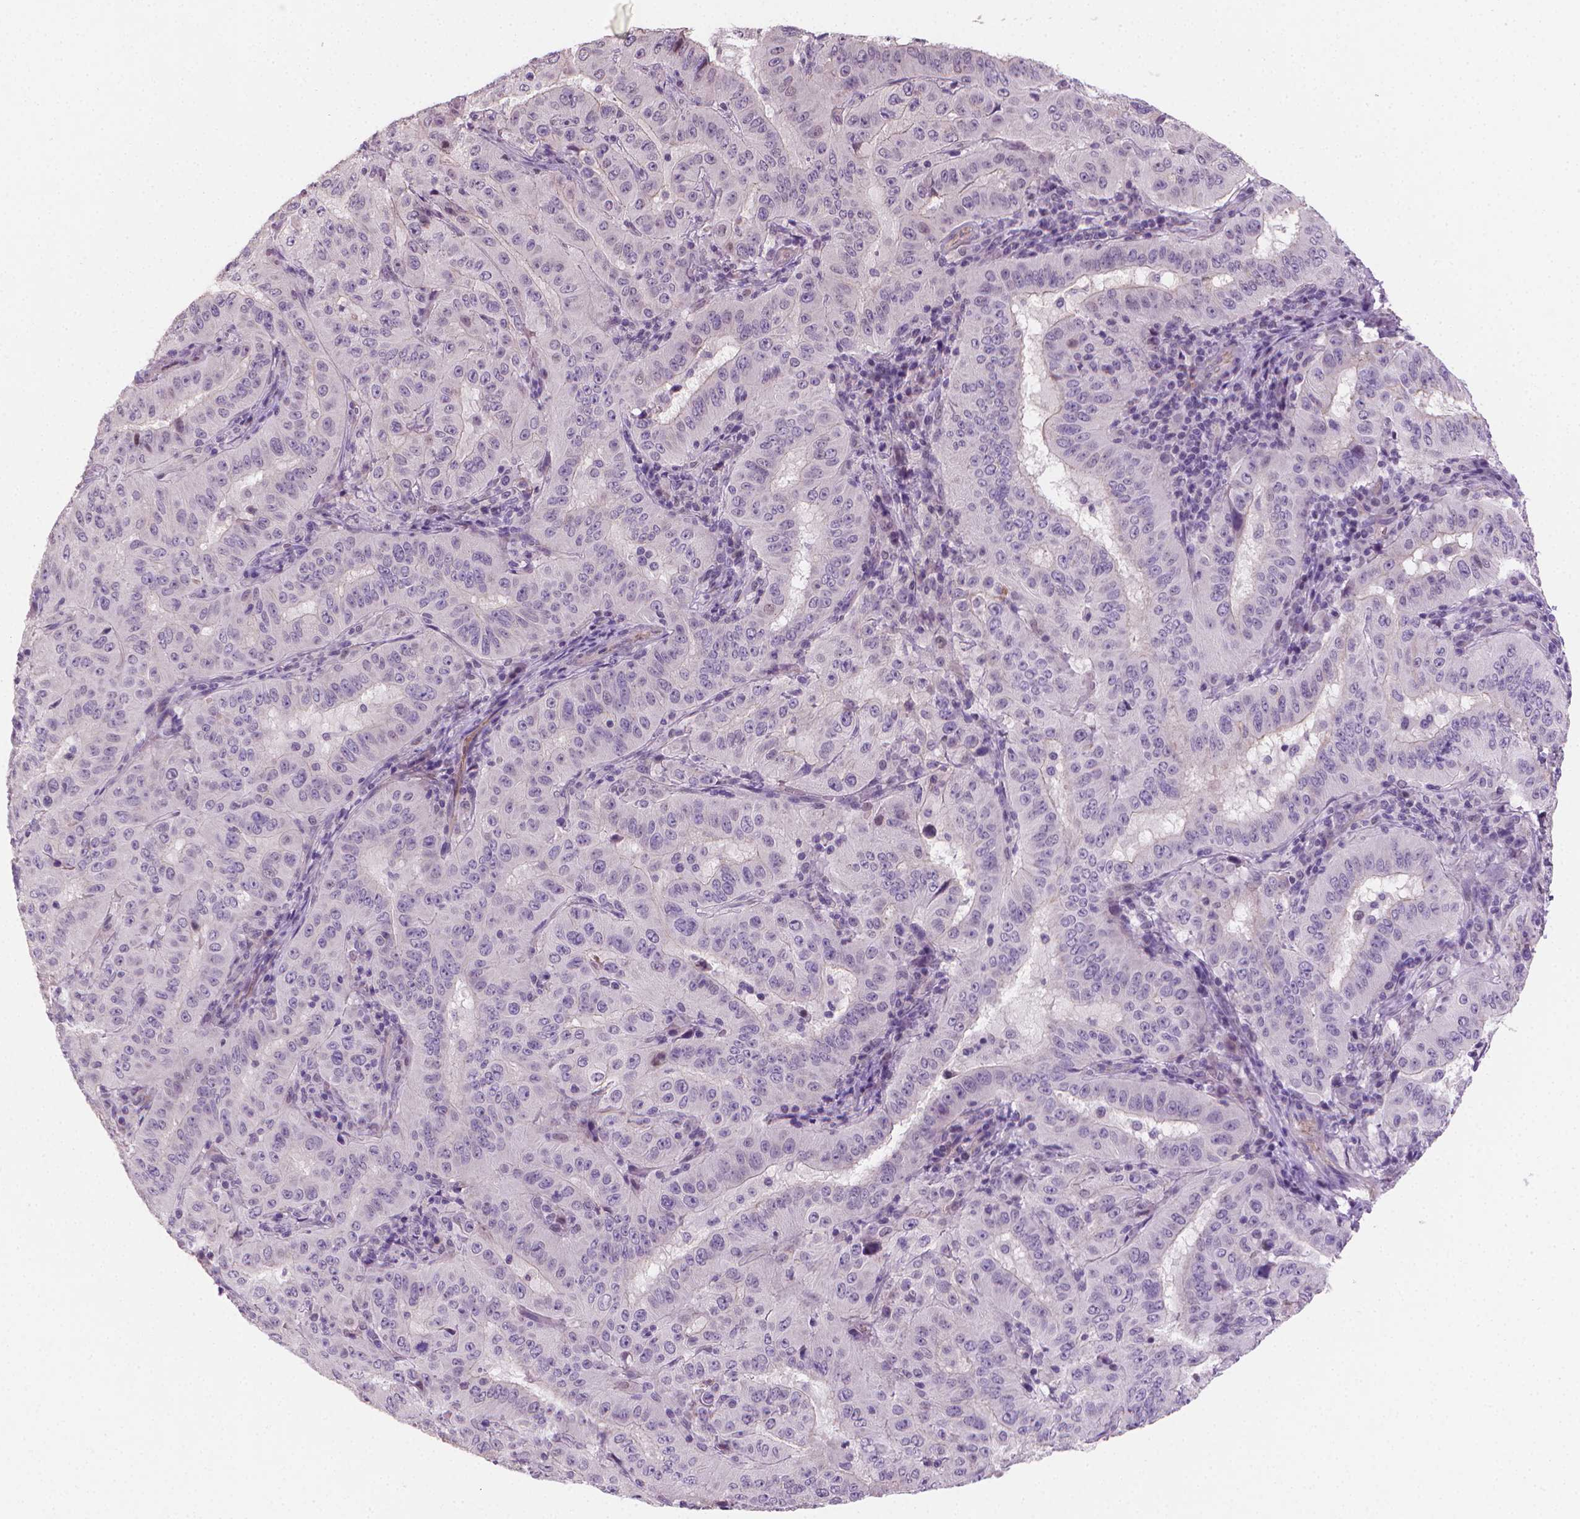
{"staining": {"intensity": "negative", "quantity": "none", "location": "none"}, "tissue": "pancreatic cancer", "cell_type": "Tumor cells", "image_type": "cancer", "snomed": [{"axis": "morphology", "description": "Adenocarcinoma, NOS"}, {"axis": "topography", "description": "Pancreas"}], "caption": "High magnification brightfield microscopy of pancreatic adenocarcinoma stained with DAB (3,3'-diaminobenzidine) (brown) and counterstained with hematoxylin (blue): tumor cells show no significant staining. (Brightfield microscopy of DAB immunohistochemistry at high magnification).", "gene": "CLXN", "patient": {"sex": "male", "age": 63}}